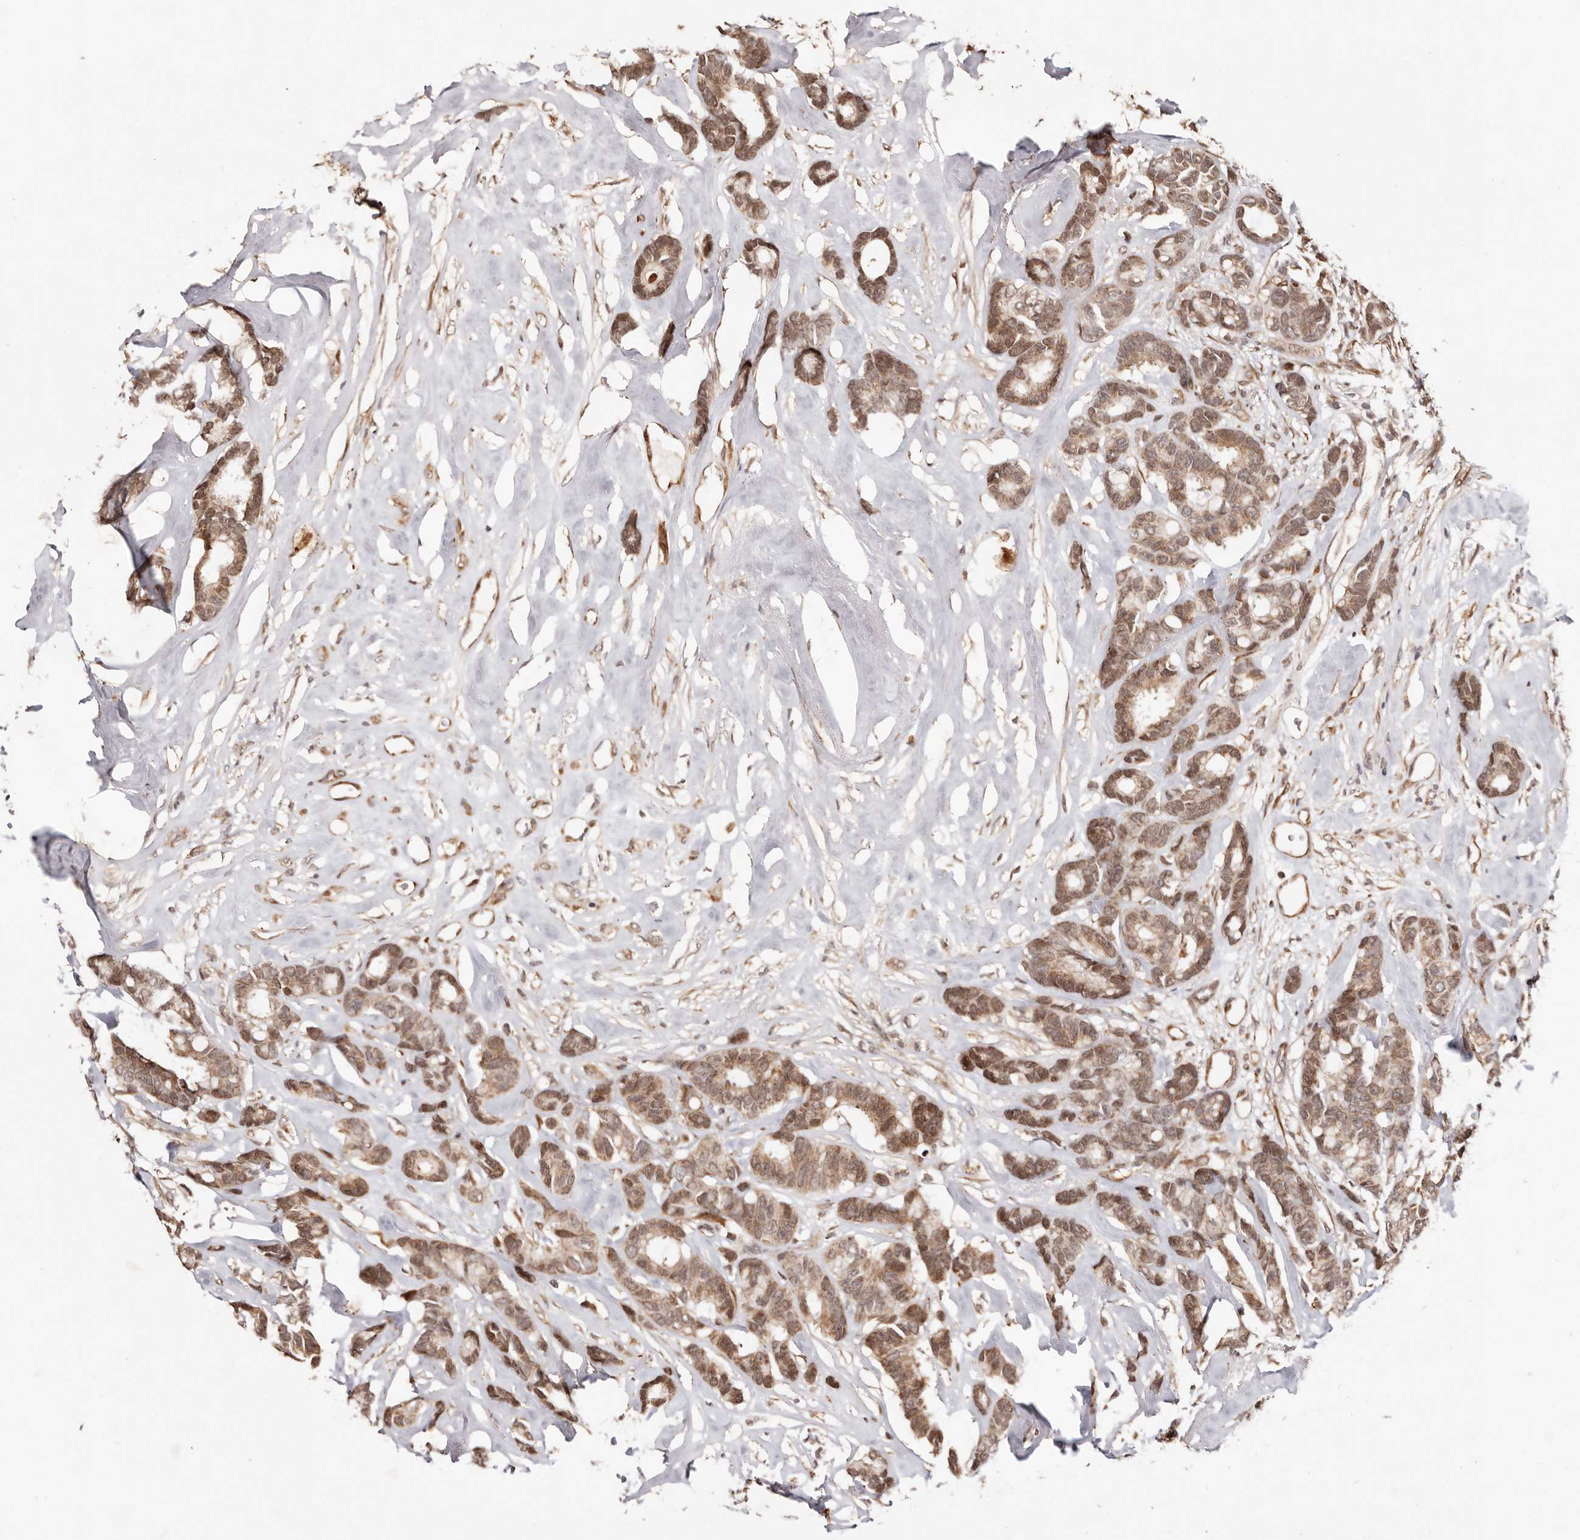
{"staining": {"intensity": "moderate", "quantity": ">75%", "location": "cytoplasmic/membranous,nuclear"}, "tissue": "breast cancer", "cell_type": "Tumor cells", "image_type": "cancer", "snomed": [{"axis": "morphology", "description": "Duct carcinoma"}, {"axis": "topography", "description": "Breast"}], "caption": "IHC (DAB (3,3'-diaminobenzidine)) staining of human breast invasive ductal carcinoma shows moderate cytoplasmic/membranous and nuclear protein expression in about >75% of tumor cells.", "gene": "HIVEP3", "patient": {"sex": "female", "age": 87}}